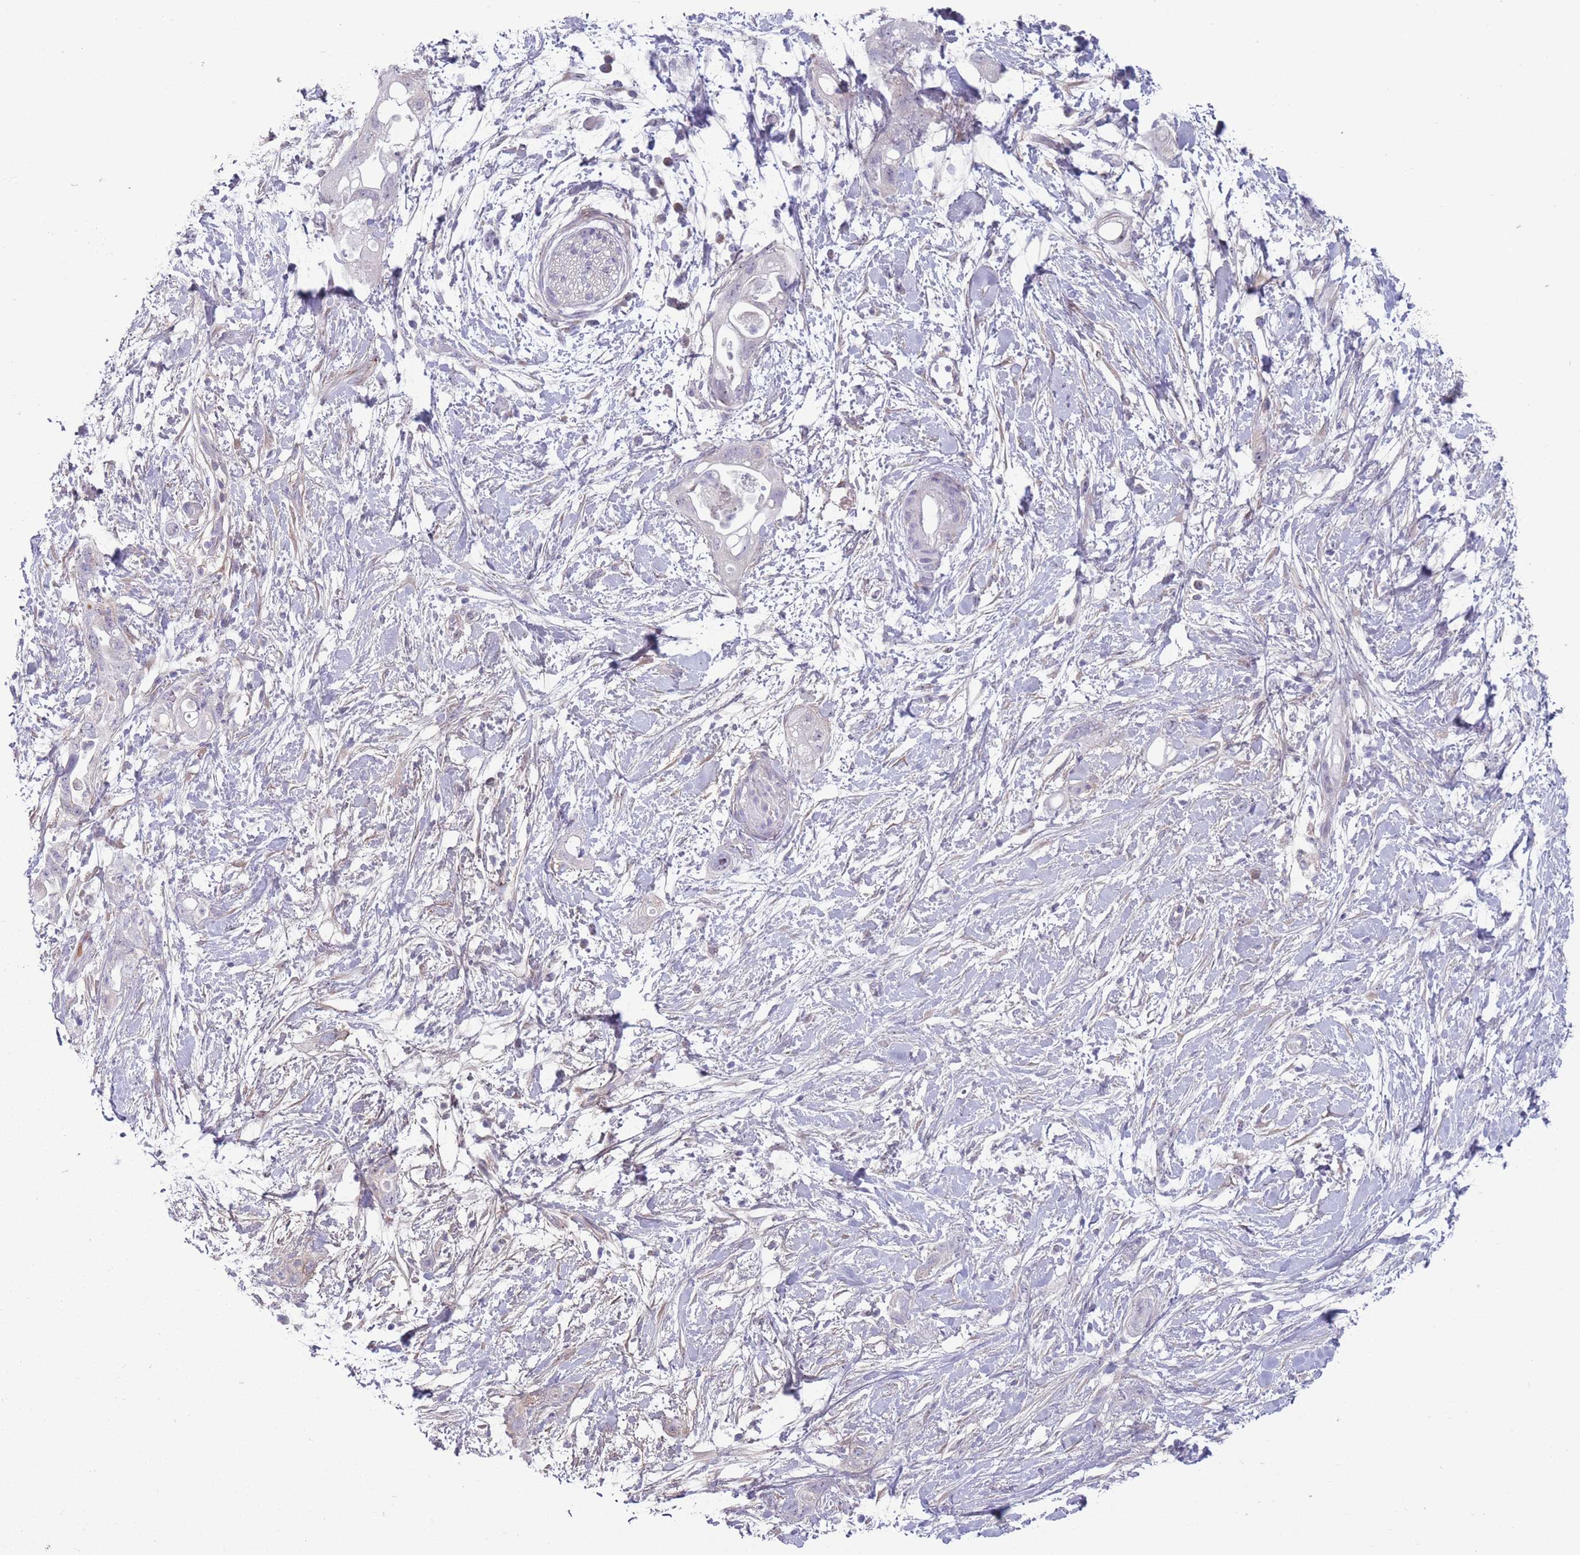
{"staining": {"intensity": "negative", "quantity": "none", "location": "none"}, "tissue": "pancreatic cancer", "cell_type": "Tumor cells", "image_type": "cancer", "snomed": [{"axis": "morphology", "description": "Adenocarcinoma, NOS"}, {"axis": "topography", "description": "Pancreas"}], "caption": "This micrograph is of pancreatic cancer (adenocarcinoma) stained with IHC to label a protein in brown with the nuclei are counter-stained blue. There is no expression in tumor cells.", "gene": "PAIP2B", "patient": {"sex": "female", "age": 72}}